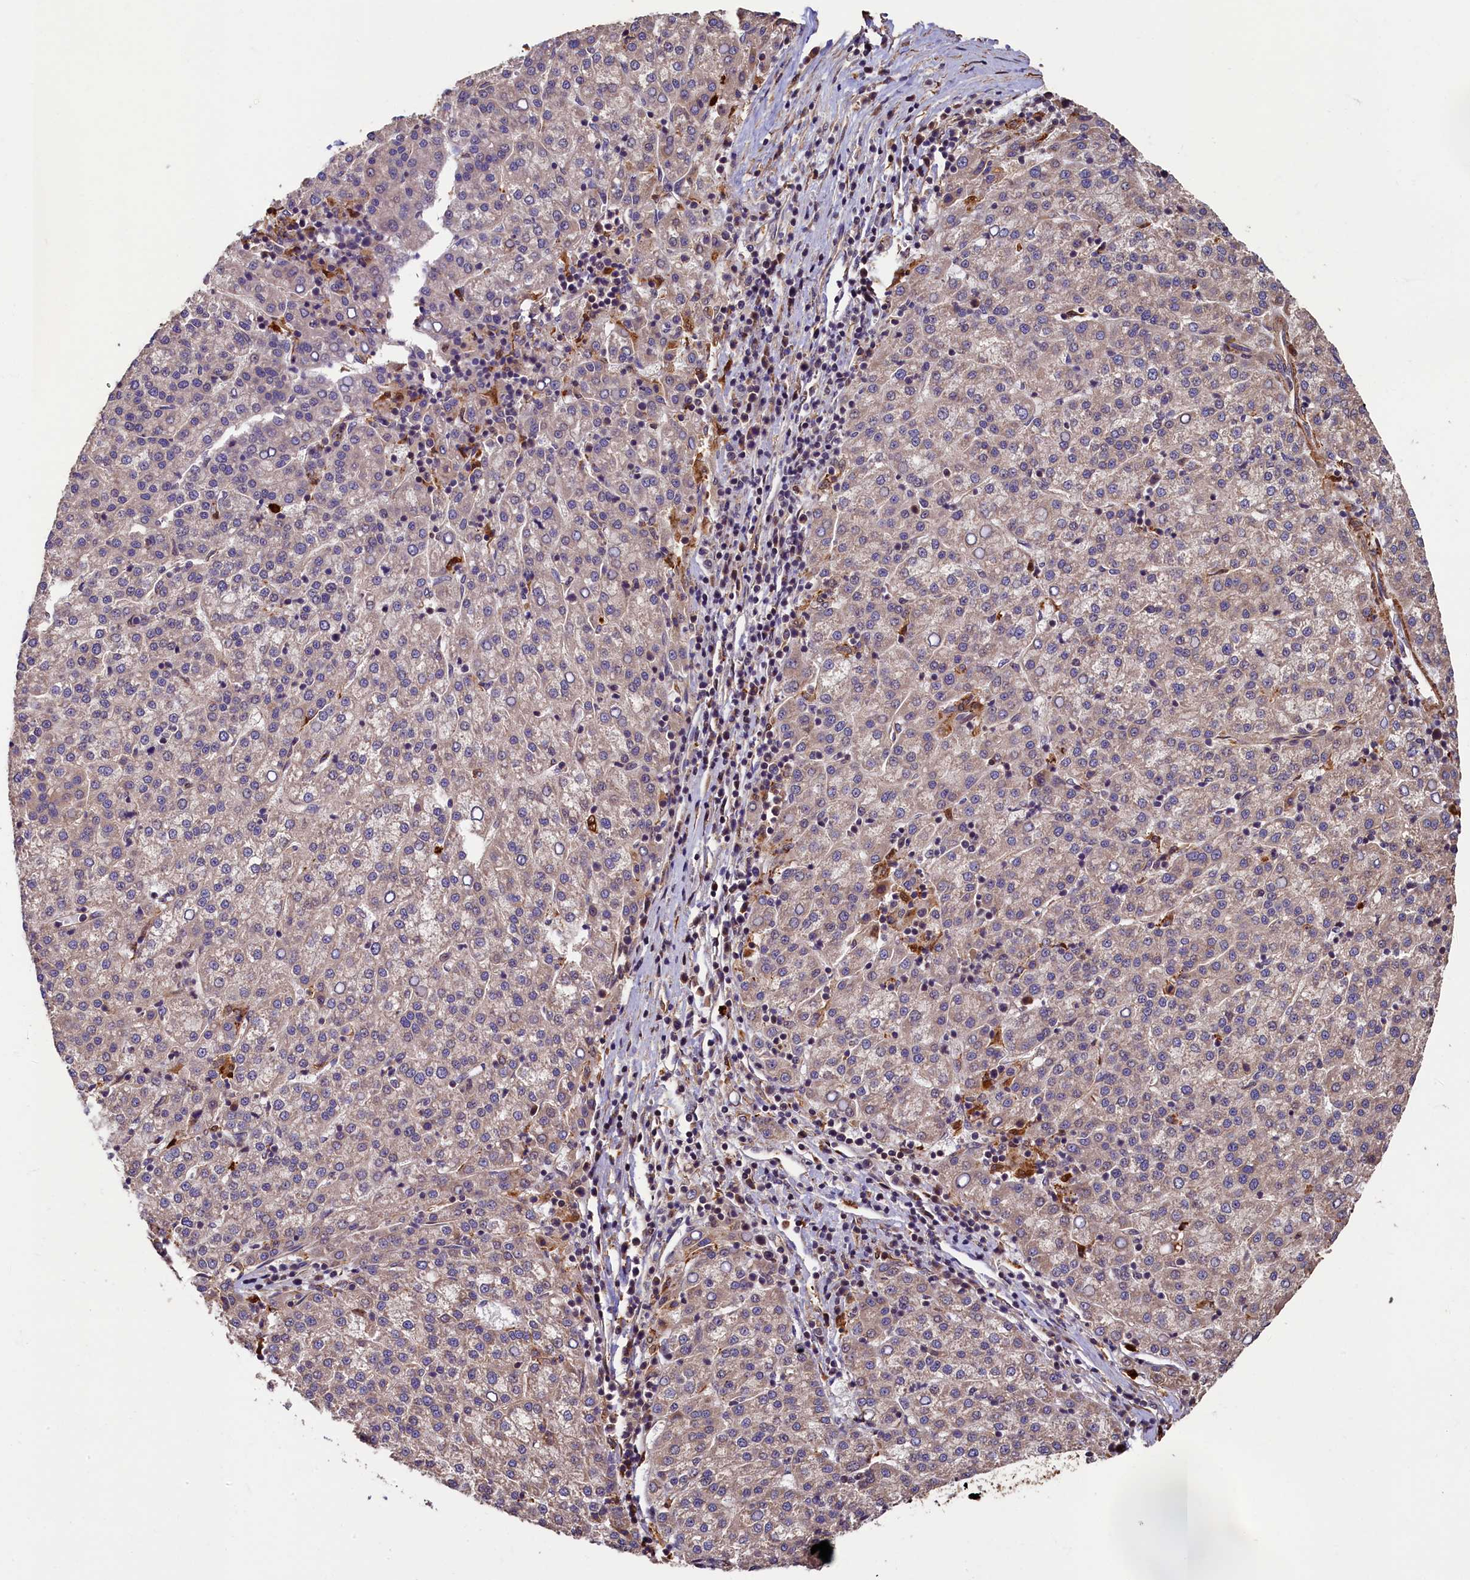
{"staining": {"intensity": "negative", "quantity": "none", "location": "none"}, "tissue": "liver cancer", "cell_type": "Tumor cells", "image_type": "cancer", "snomed": [{"axis": "morphology", "description": "Carcinoma, Hepatocellular, NOS"}, {"axis": "topography", "description": "Liver"}], "caption": "Tumor cells are negative for brown protein staining in hepatocellular carcinoma (liver).", "gene": "CCDC102B", "patient": {"sex": "female", "age": 58}}